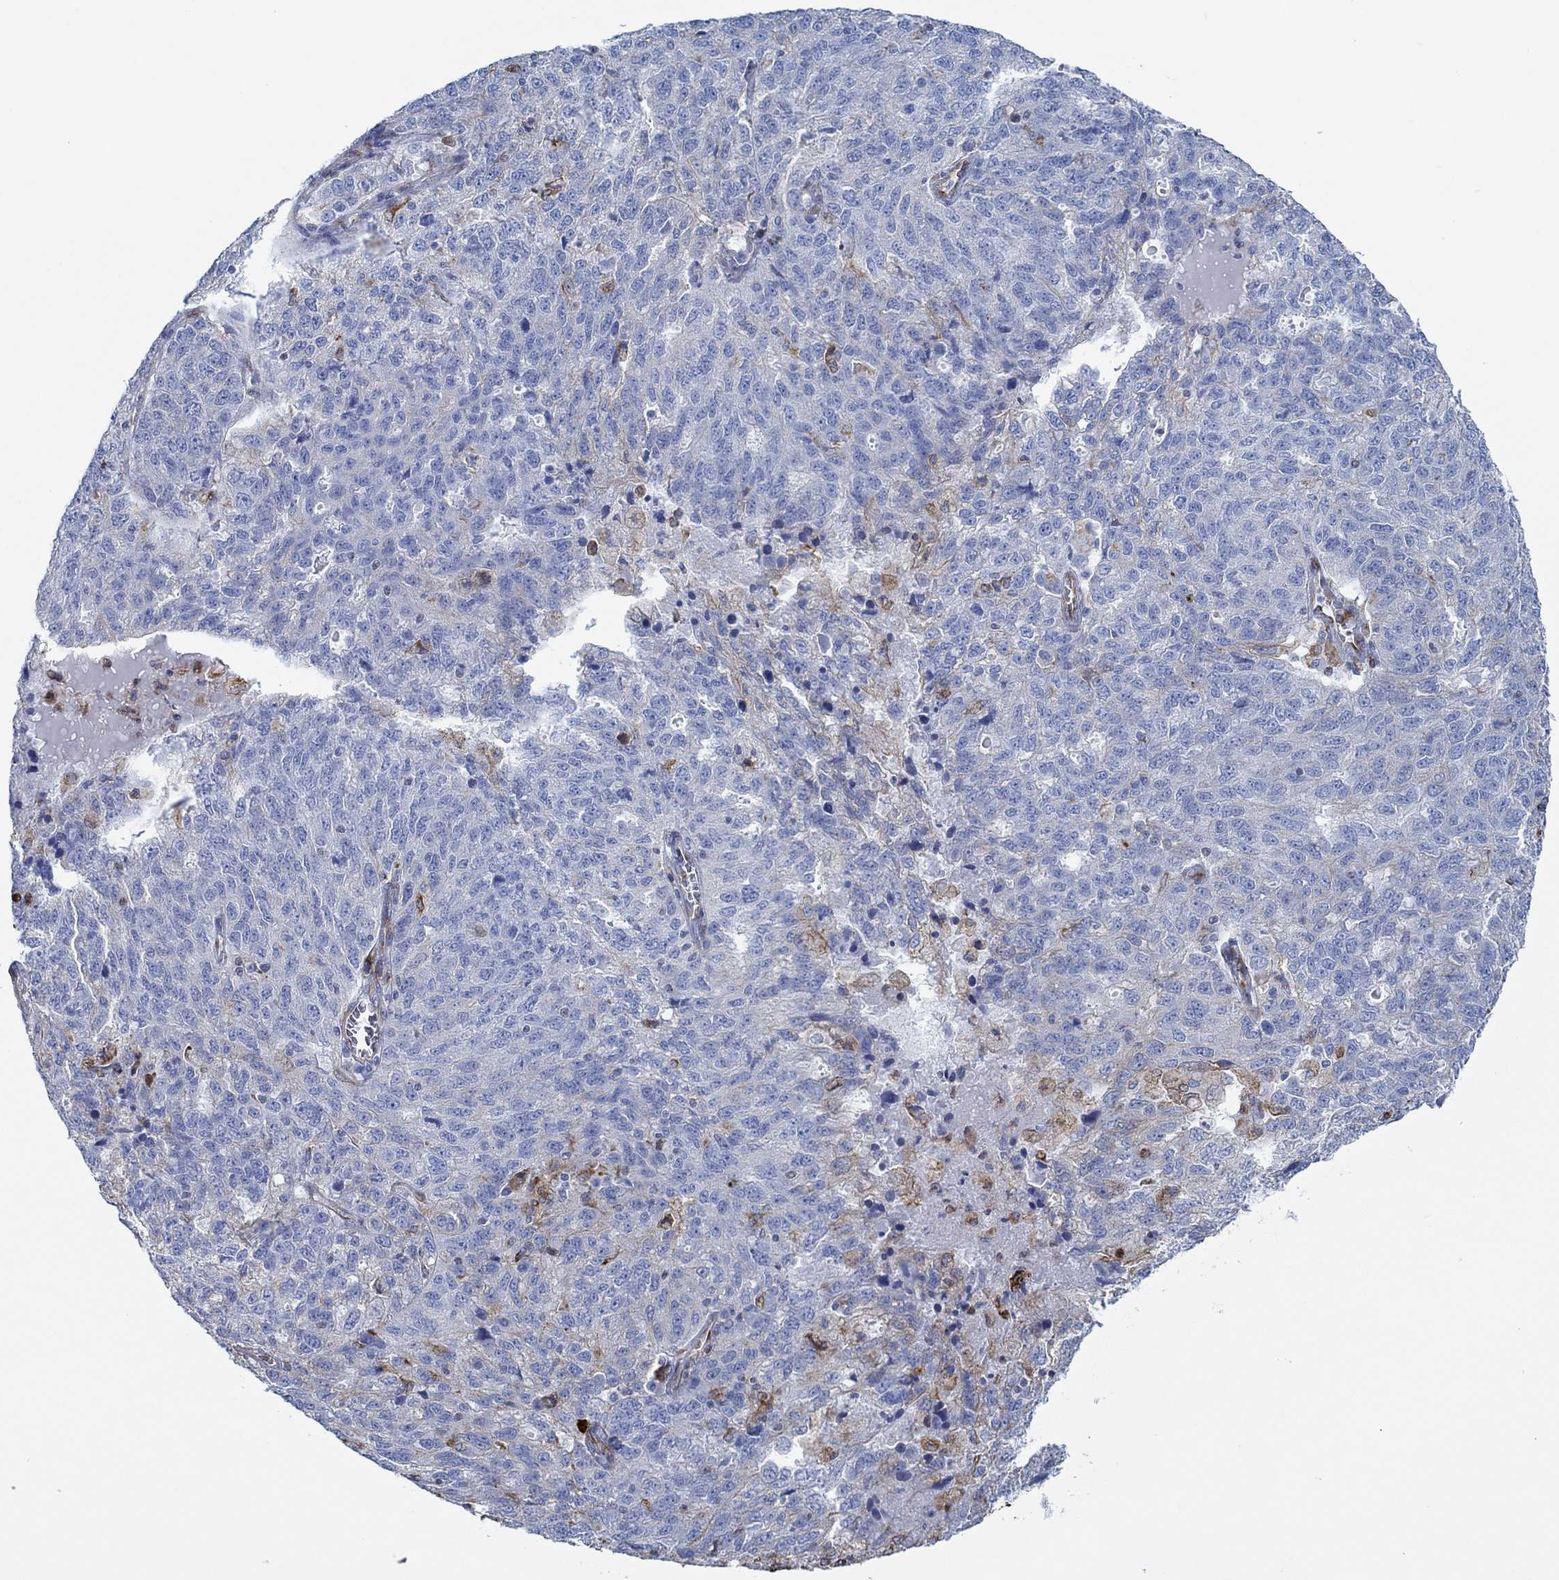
{"staining": {"intensity": "moderate", "quantity": "<25%", "location": "cytoplasmic/membranous"}, "tissue": "ovarian cancer", "cell_type": "Tumor cells", "image_type": "cancer", "snomed": [{"axis": "morphology", "description": "Cystadenocarcinoma, serous, NOS"}, {"axis": "topography", "description": "Ovary"}], "caption": "IHC of ovarian cancer shows low levels of moderate cytoplasmic/membranous expression in about <25% of tumor cells.", "gene": "STC2", "patient": {"sex": "female", "age": 71}}